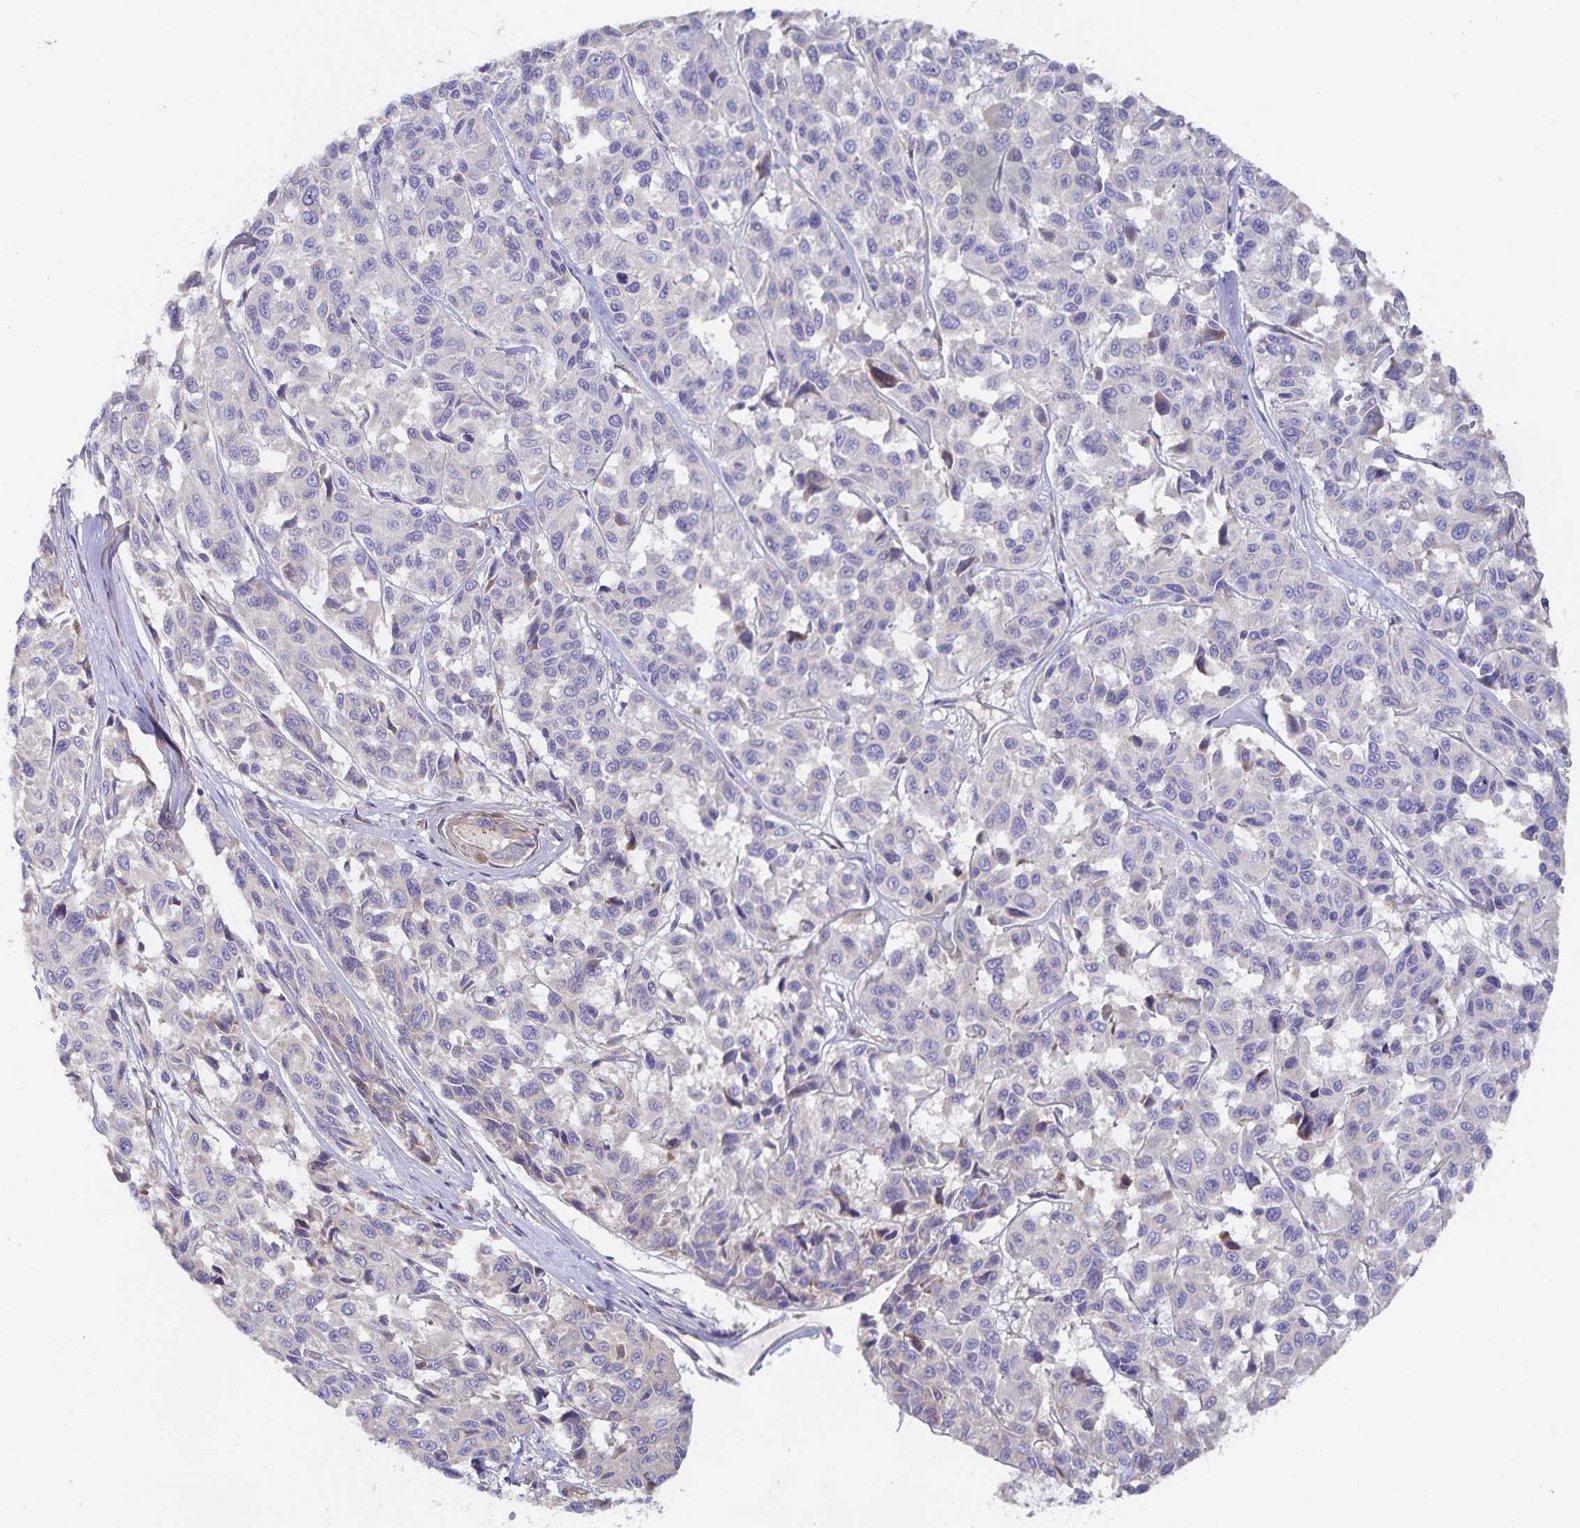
{"staining": {"intensity": "negative", "quantity": "none", "location": "none"}, "tissue": "melanoma", "cell_type": "Tumor cells", "image_type": "cancer", "snomed": [{"axis": "morphology", "description": "Malignant melanoma, NOS"}, {"axis": "topography", "description": "Skin"}], "caption": "This is an IHC image of human melanoma. There is no expression in tumor cells.", "gene": "METTL22", "patient": {"sex": "female", "age": 66}}